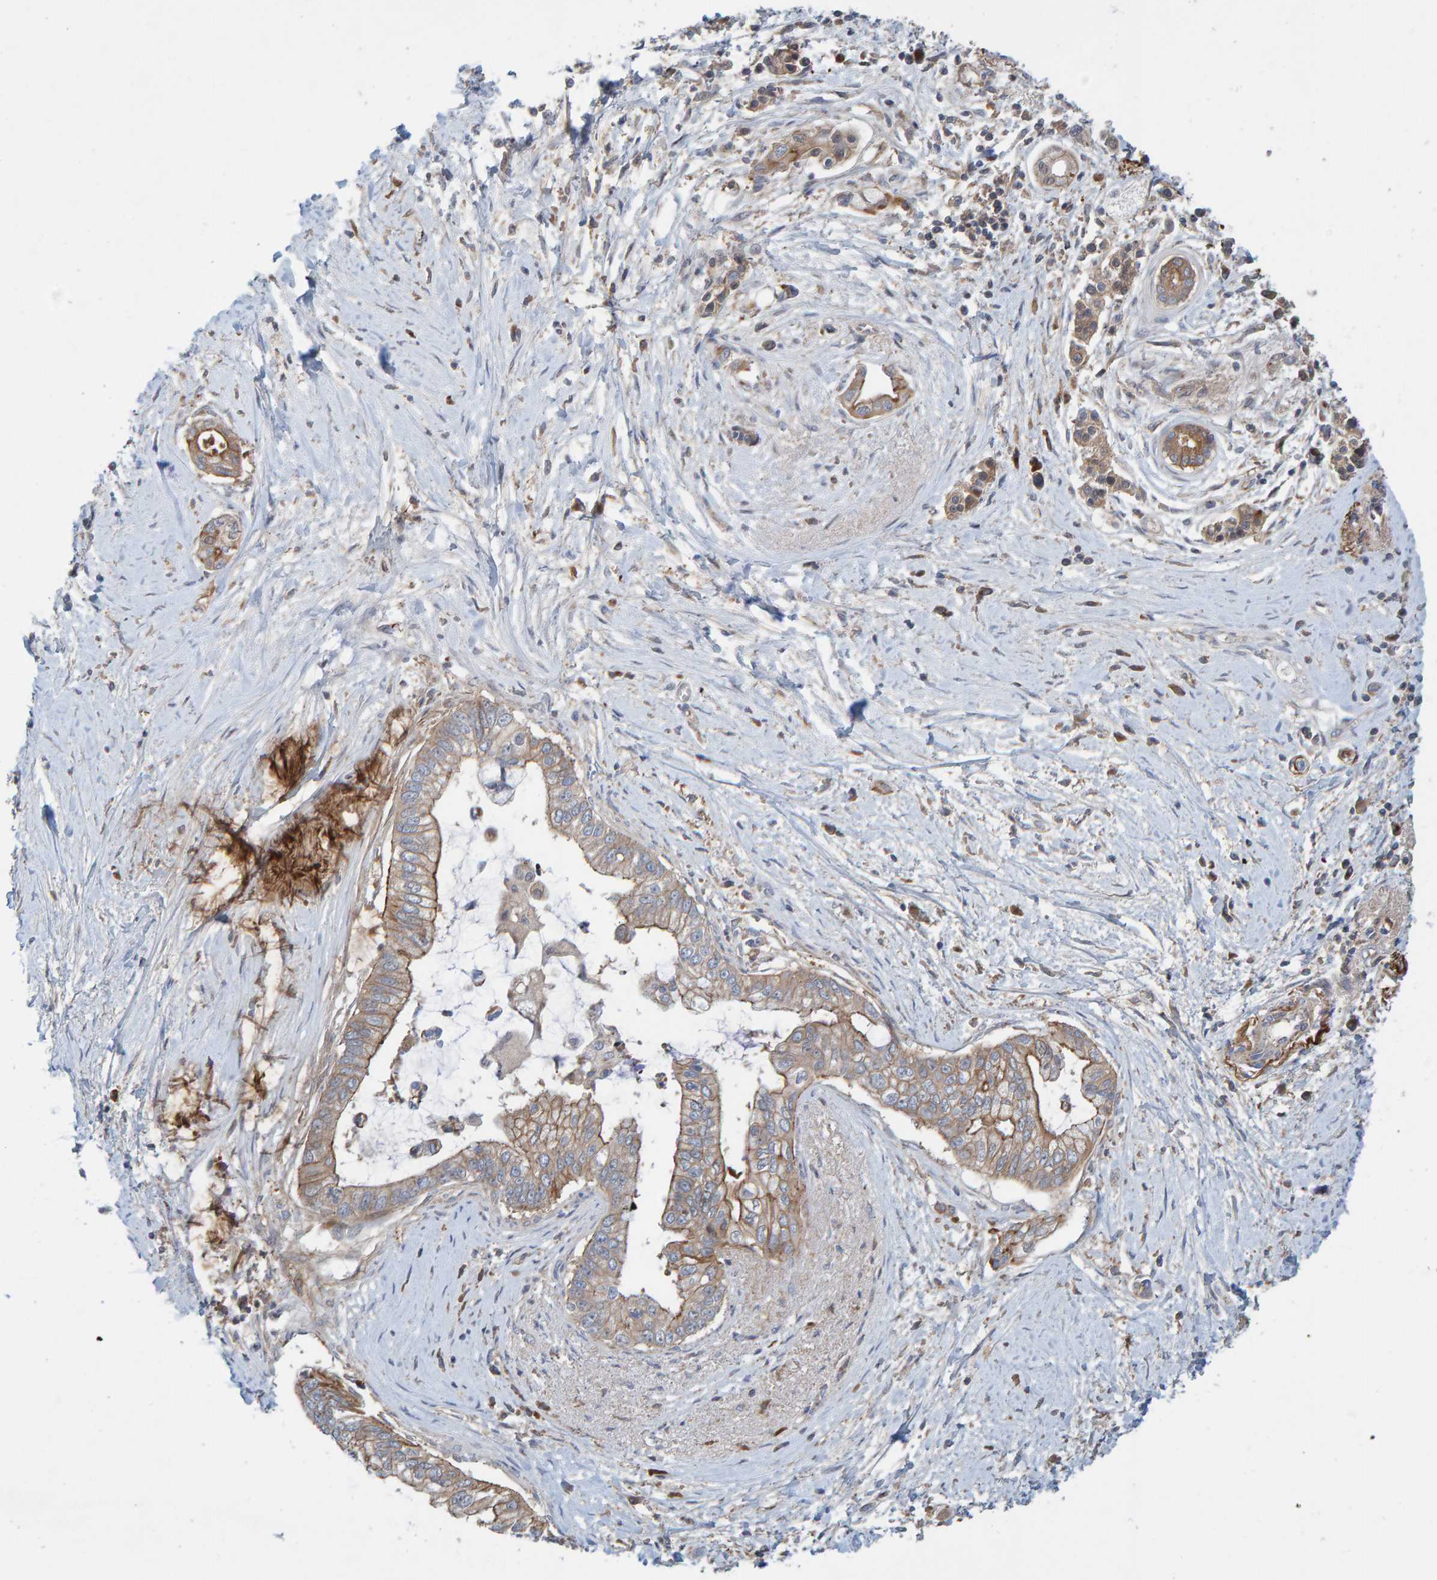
{"staining": {"intensity": "moderate", "quantity": ">75%", "location": "cytoplasmic/membranous"}, "tissue": "pancreatic cancer", "cell_type": "Tumor cells", "image_type": "cancer", "snomed": [{"axis": "morphology", "description": "Adenocarcinoma, NOS"}, {"axis": "topography", "description": "Pancreas"}], "caption": "The image displays staining of adenocarcinoma (pancreatic), revealing moderate cytoplasmic/membranous protein staining (brown color) within tumor cells. Nuclei are stained in blue.", "gene": "KIAA0753", "patient": {"sex": "male", "age": 59}}